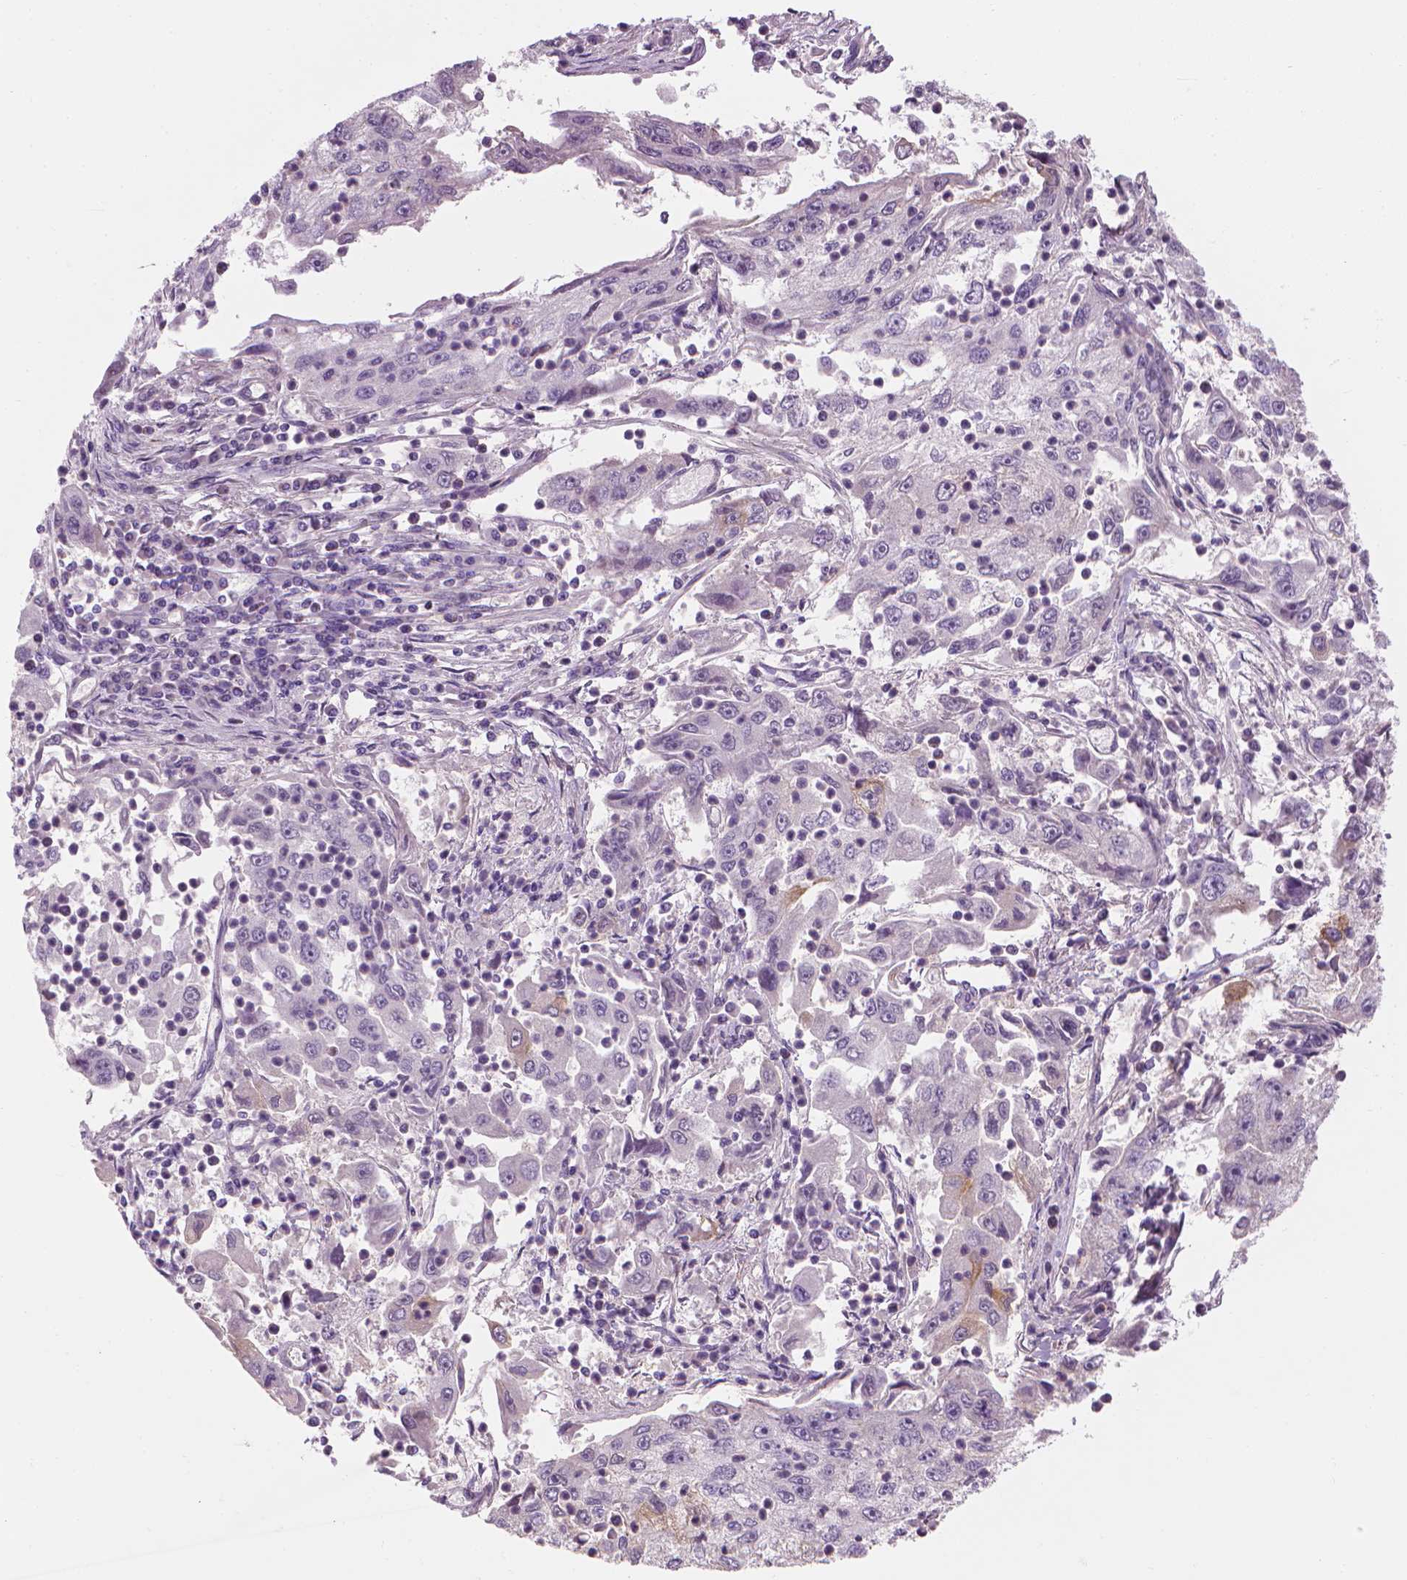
{"staining": {"intensity": "negative", "quantity": "none", "location": "none"}, "tissue": "cervical cancer", "cell_type": "Tumor cells", "image_type": "cancer", "snomed": [{"axis": "morphology", "description": "Squamous cell carcinoma, NOS"}, {"axis": "topography", "description": "Cervix"}], "caption": "A photomicrograph of cervical cancer stained for a protein shows no brown staining in tumor cells.", "gene": "SAXO2", "patient": {"sex": "female", "age": 36}}